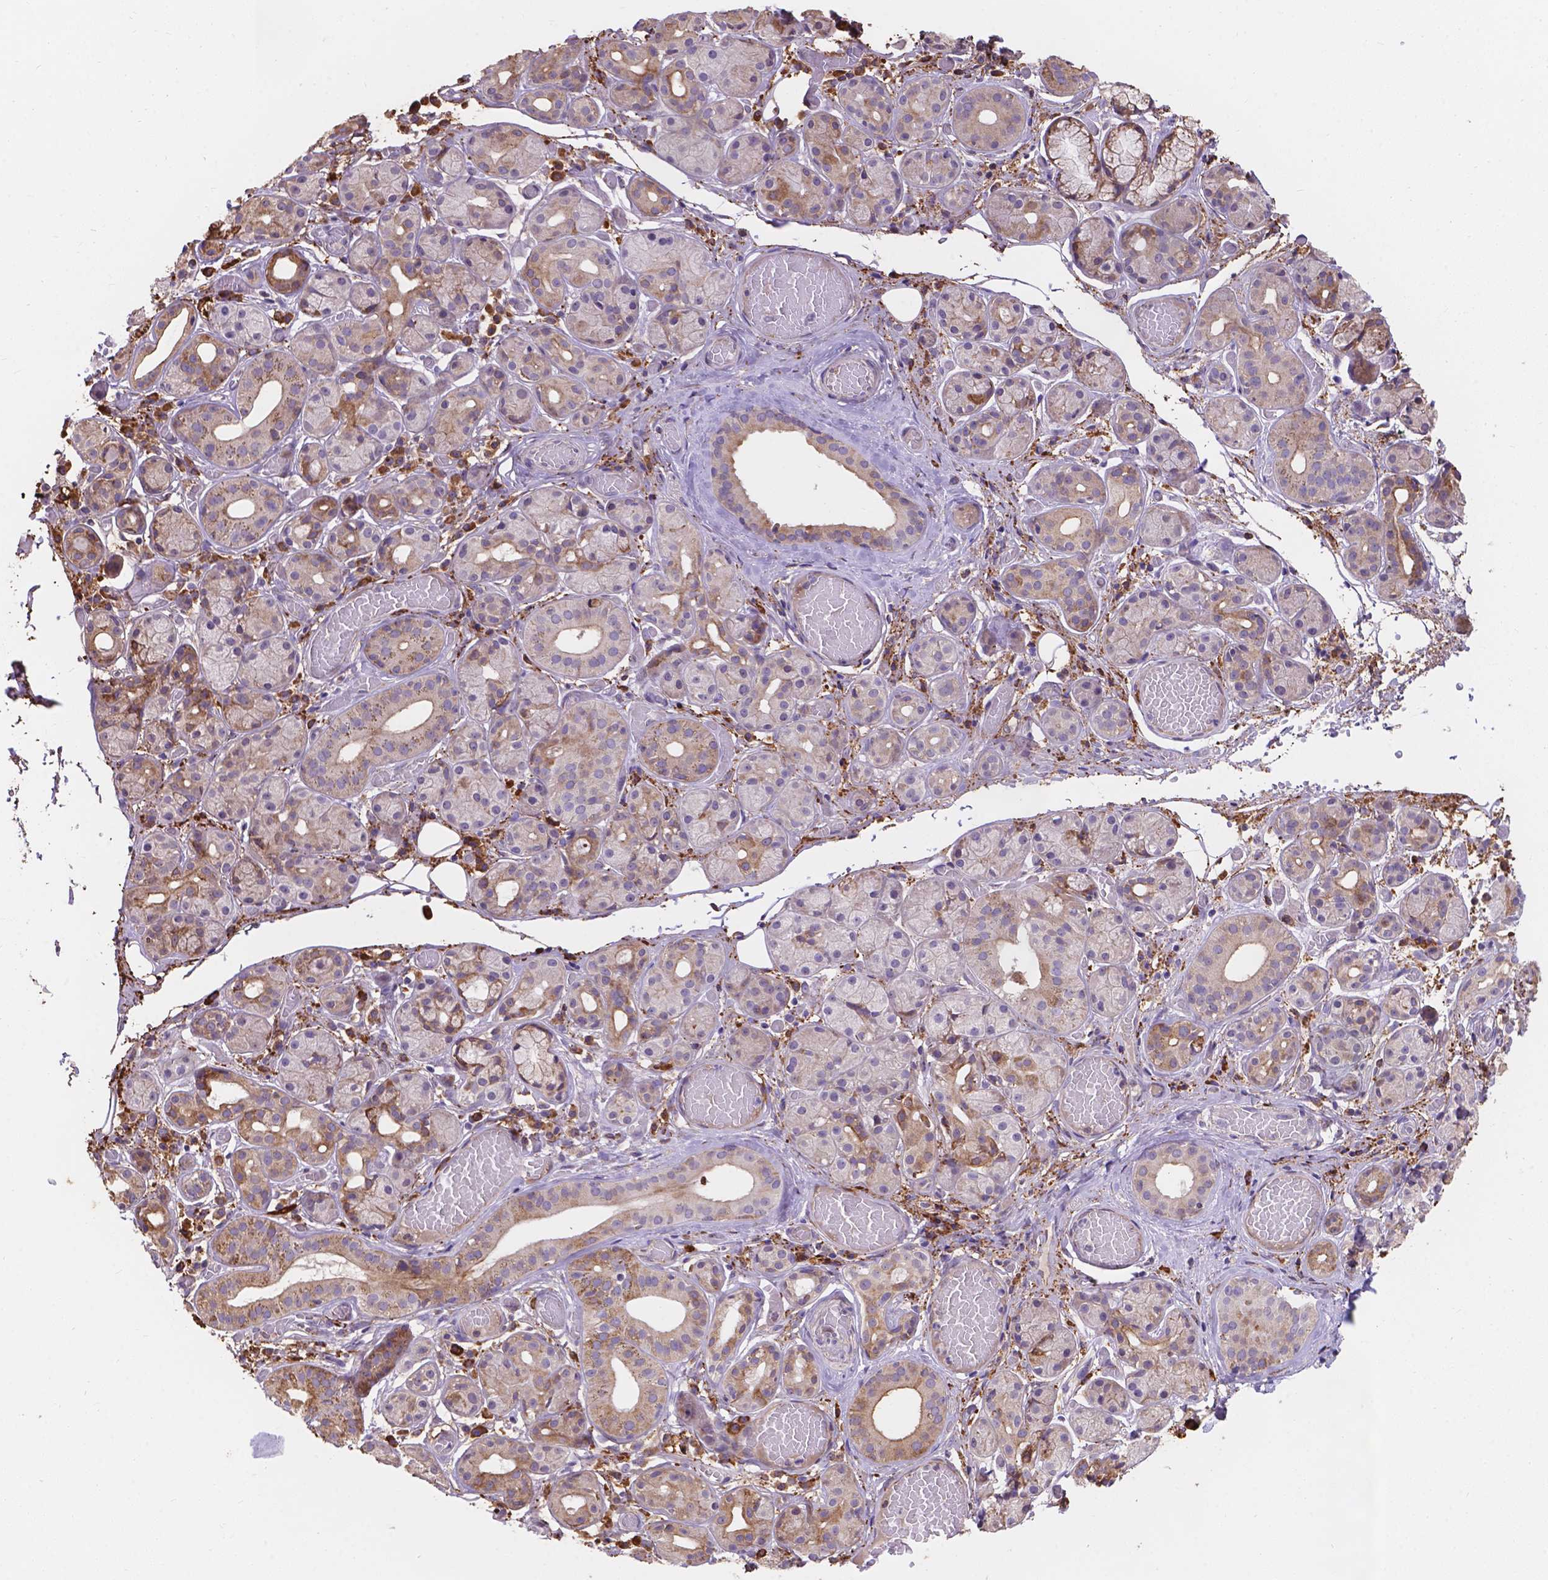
{"staining": {"intensity": "weak", "quantity": "<25%", "location": "cytoplasmic/membranous"}, "tissue": "salivary gland", "cell_type": "Glandular cells", "image_type": "normal", "snomed": [{"axis": "morphology", "description": "Normal tissue, NOS"}, {"axis": "topography", "description": "Salivary gland"}, {"axis": "topography", "description": "Peripheral nerve tissue"}], "caption": "This is an immunohistochemistry micrograph of benign human salivary gland. There is no staining in glandular cells.", "gene": "IPO11", "patient": {"sex": "male", "age": 71}}